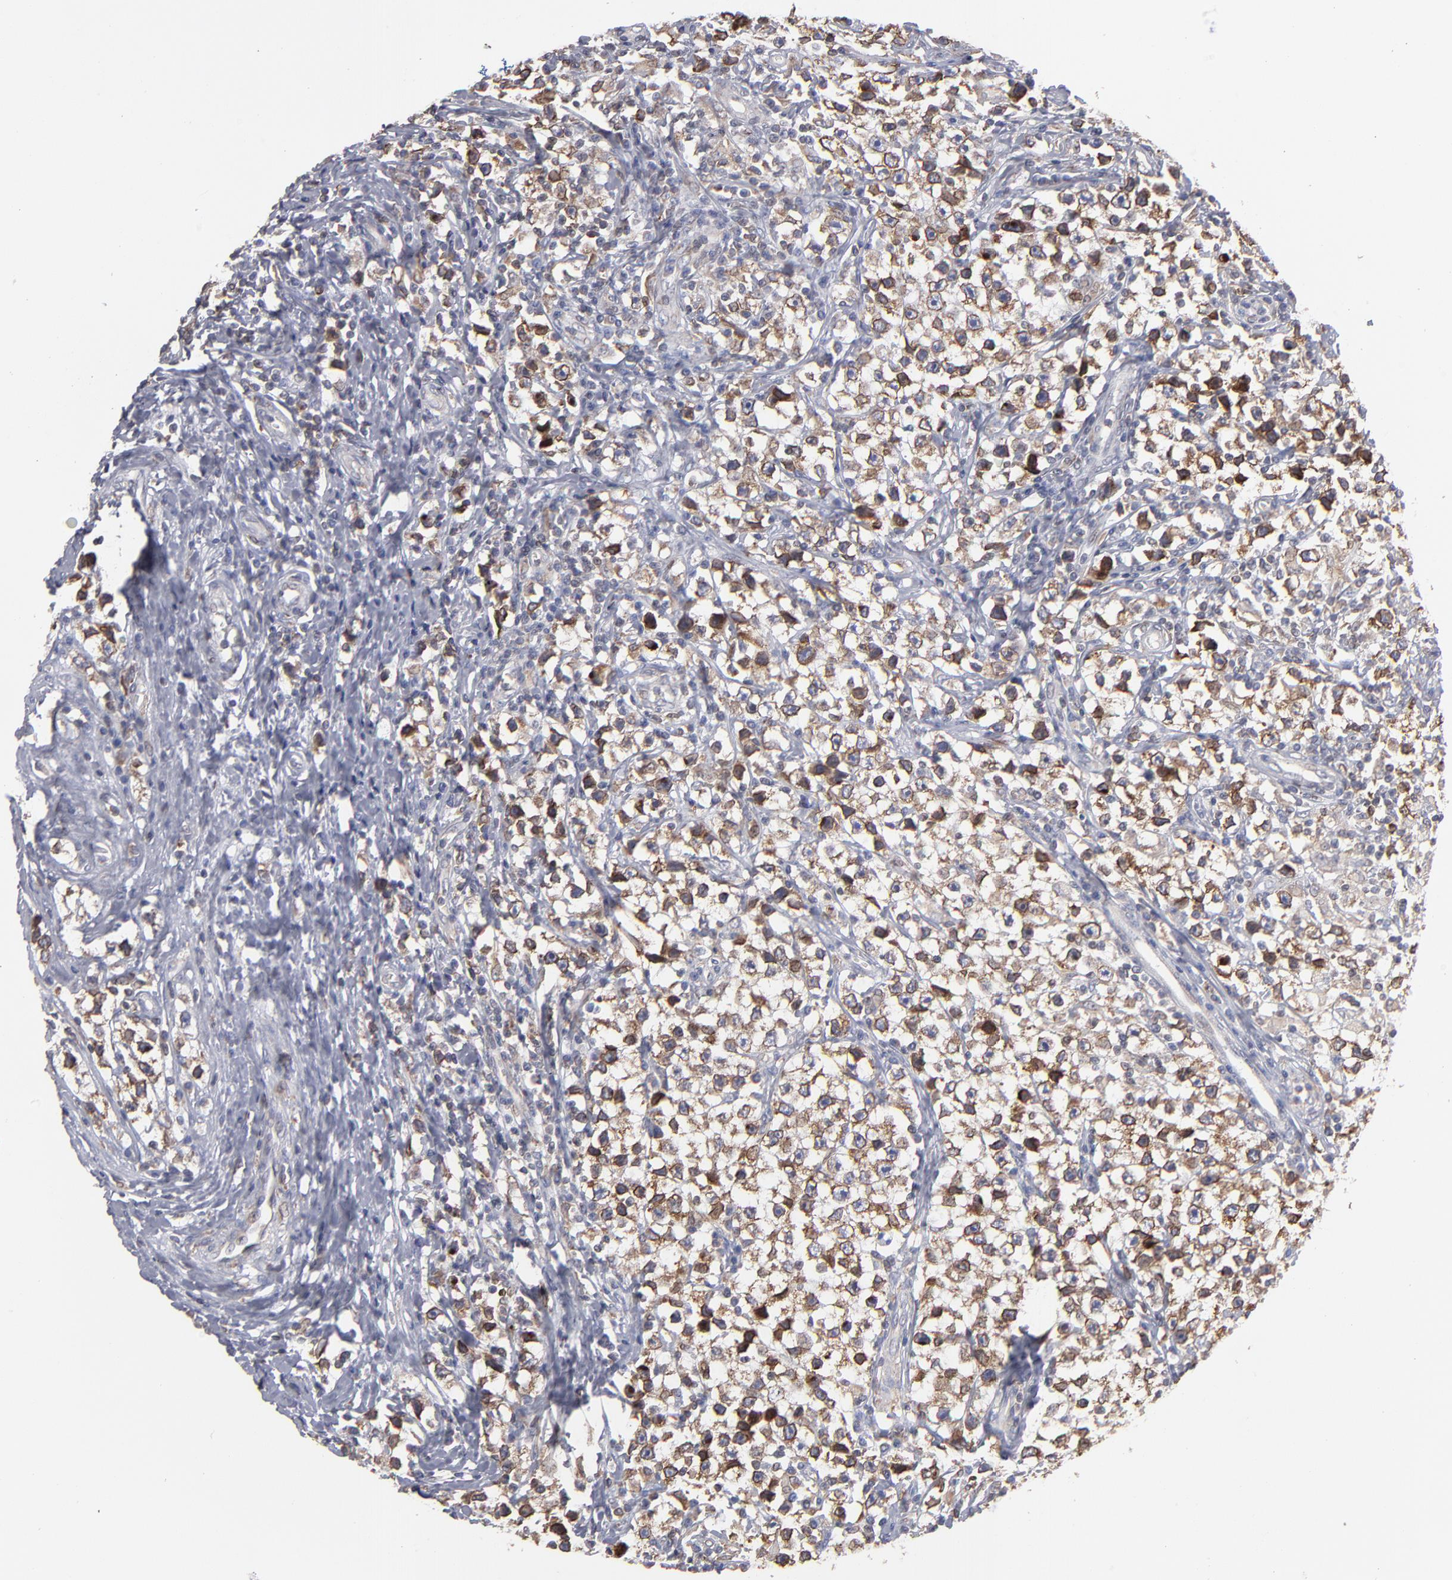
{"staining": {"intensity": "moderate", "quantity": ">75%", "location": "cytoplasmic/membranous"}, "tissue": "testis cancer", "cell_type": "Tumor cells", "image_type": "cancer", "snomed": [{"axis": "morphology", "description": "Seminoma, NOS"}, {"axis": "topography", "description": "Testis"}], "caption": "A histopathology image of human testis cancer (seminoma) stained for a protein demonstrates moderate cytoplasmic/membranous brown staining in tumor cells.", "gene": "TMX1", "patient": {"sex": "male", "age": 35}}